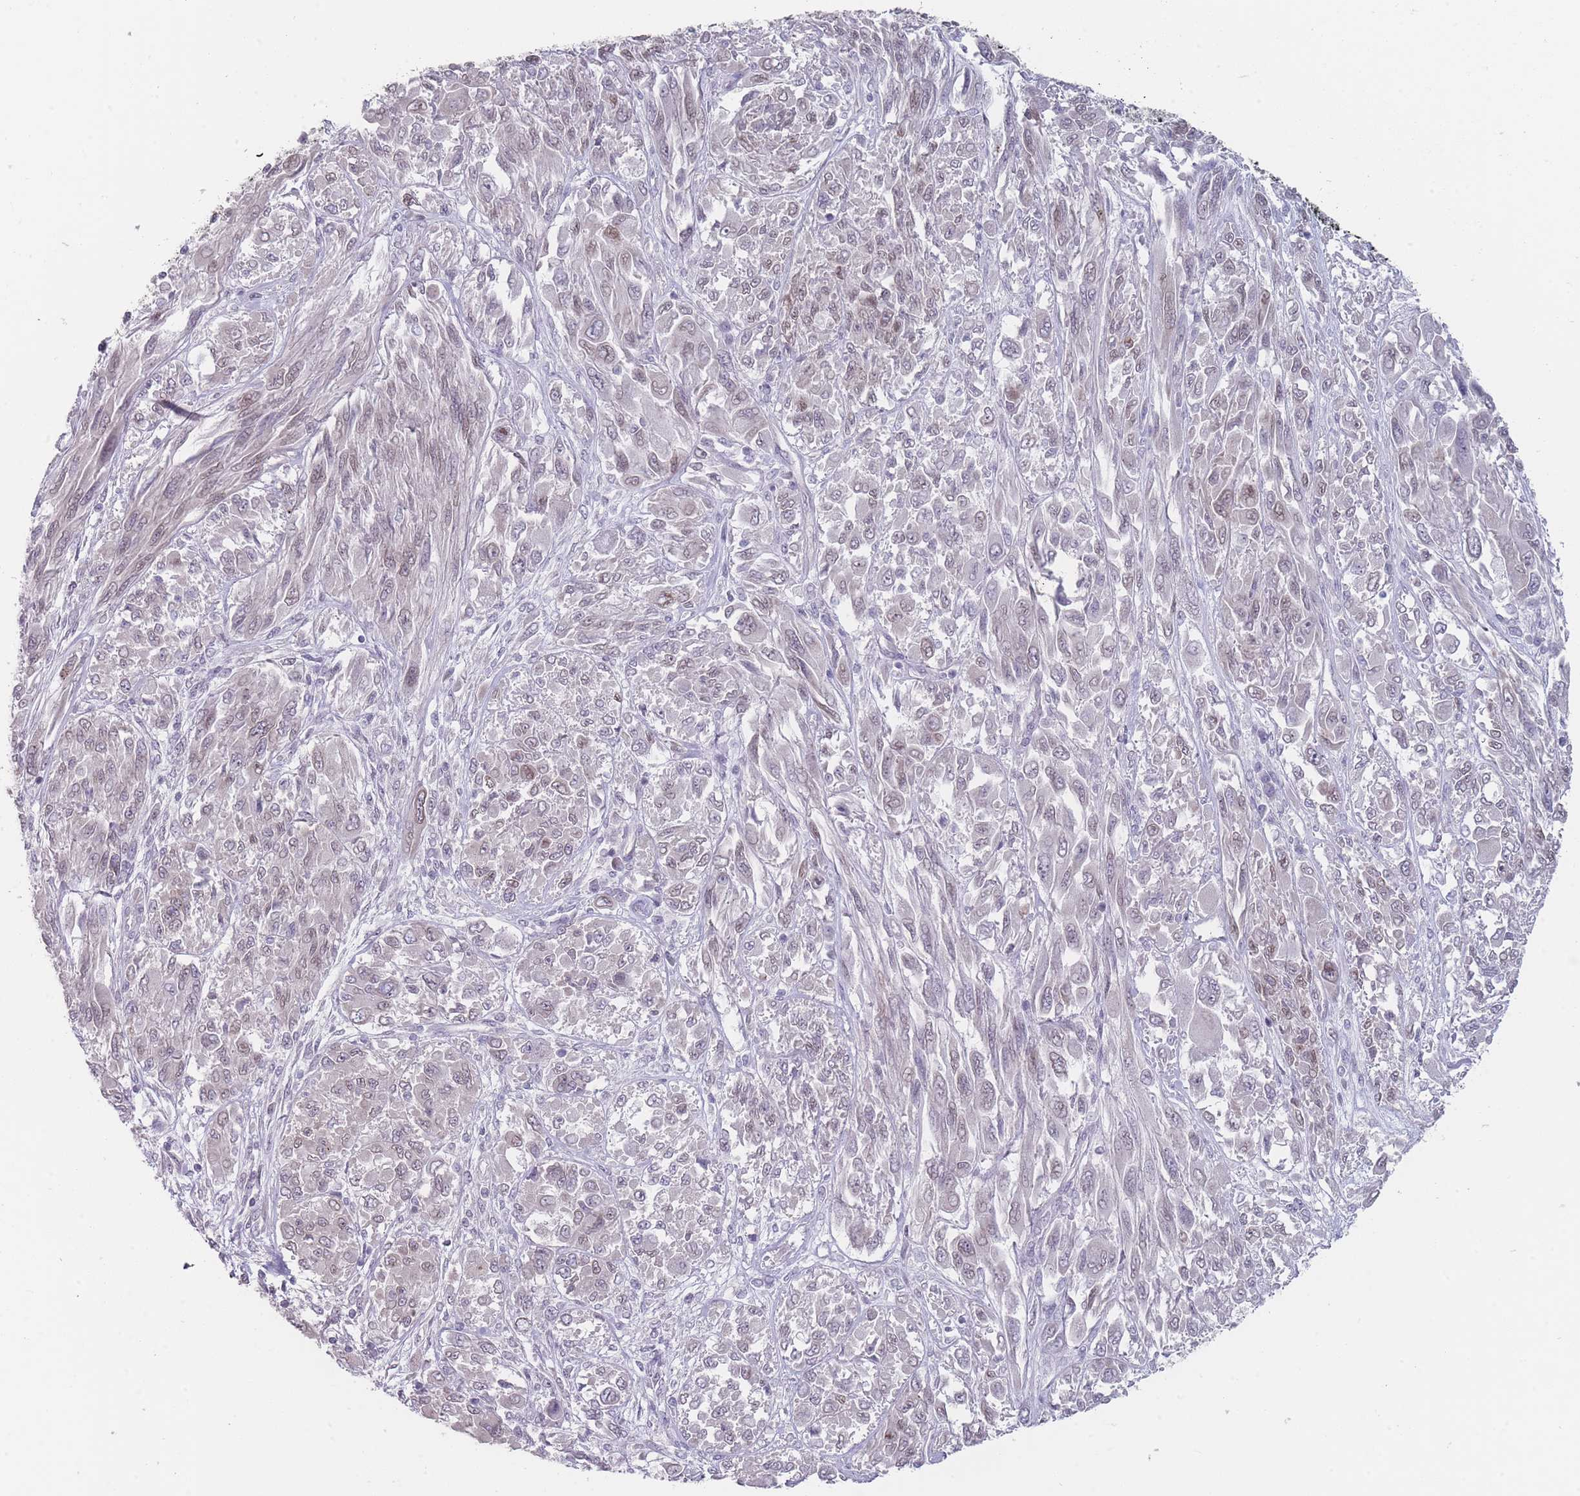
{"staining": {"intensity": "weak", "quantity": "25%-75%", "location": "nuclear"}, "tissue": "melanoma", "cell_type": "Tumor cells", "image_type": "cancer", "snomed": [{"axis": "morphology", "description": "Malignant melanoma, NOS"}, {"axis": "topography", "description": "Skin"}], "caption": "Human malignant melanoma stained for a protein (brown) shows weak nuclear positive expression in approximately 25%-75% of tumor cells.", "gene": "PCDH12", "patient": {"sex": "female", "age": 91}}